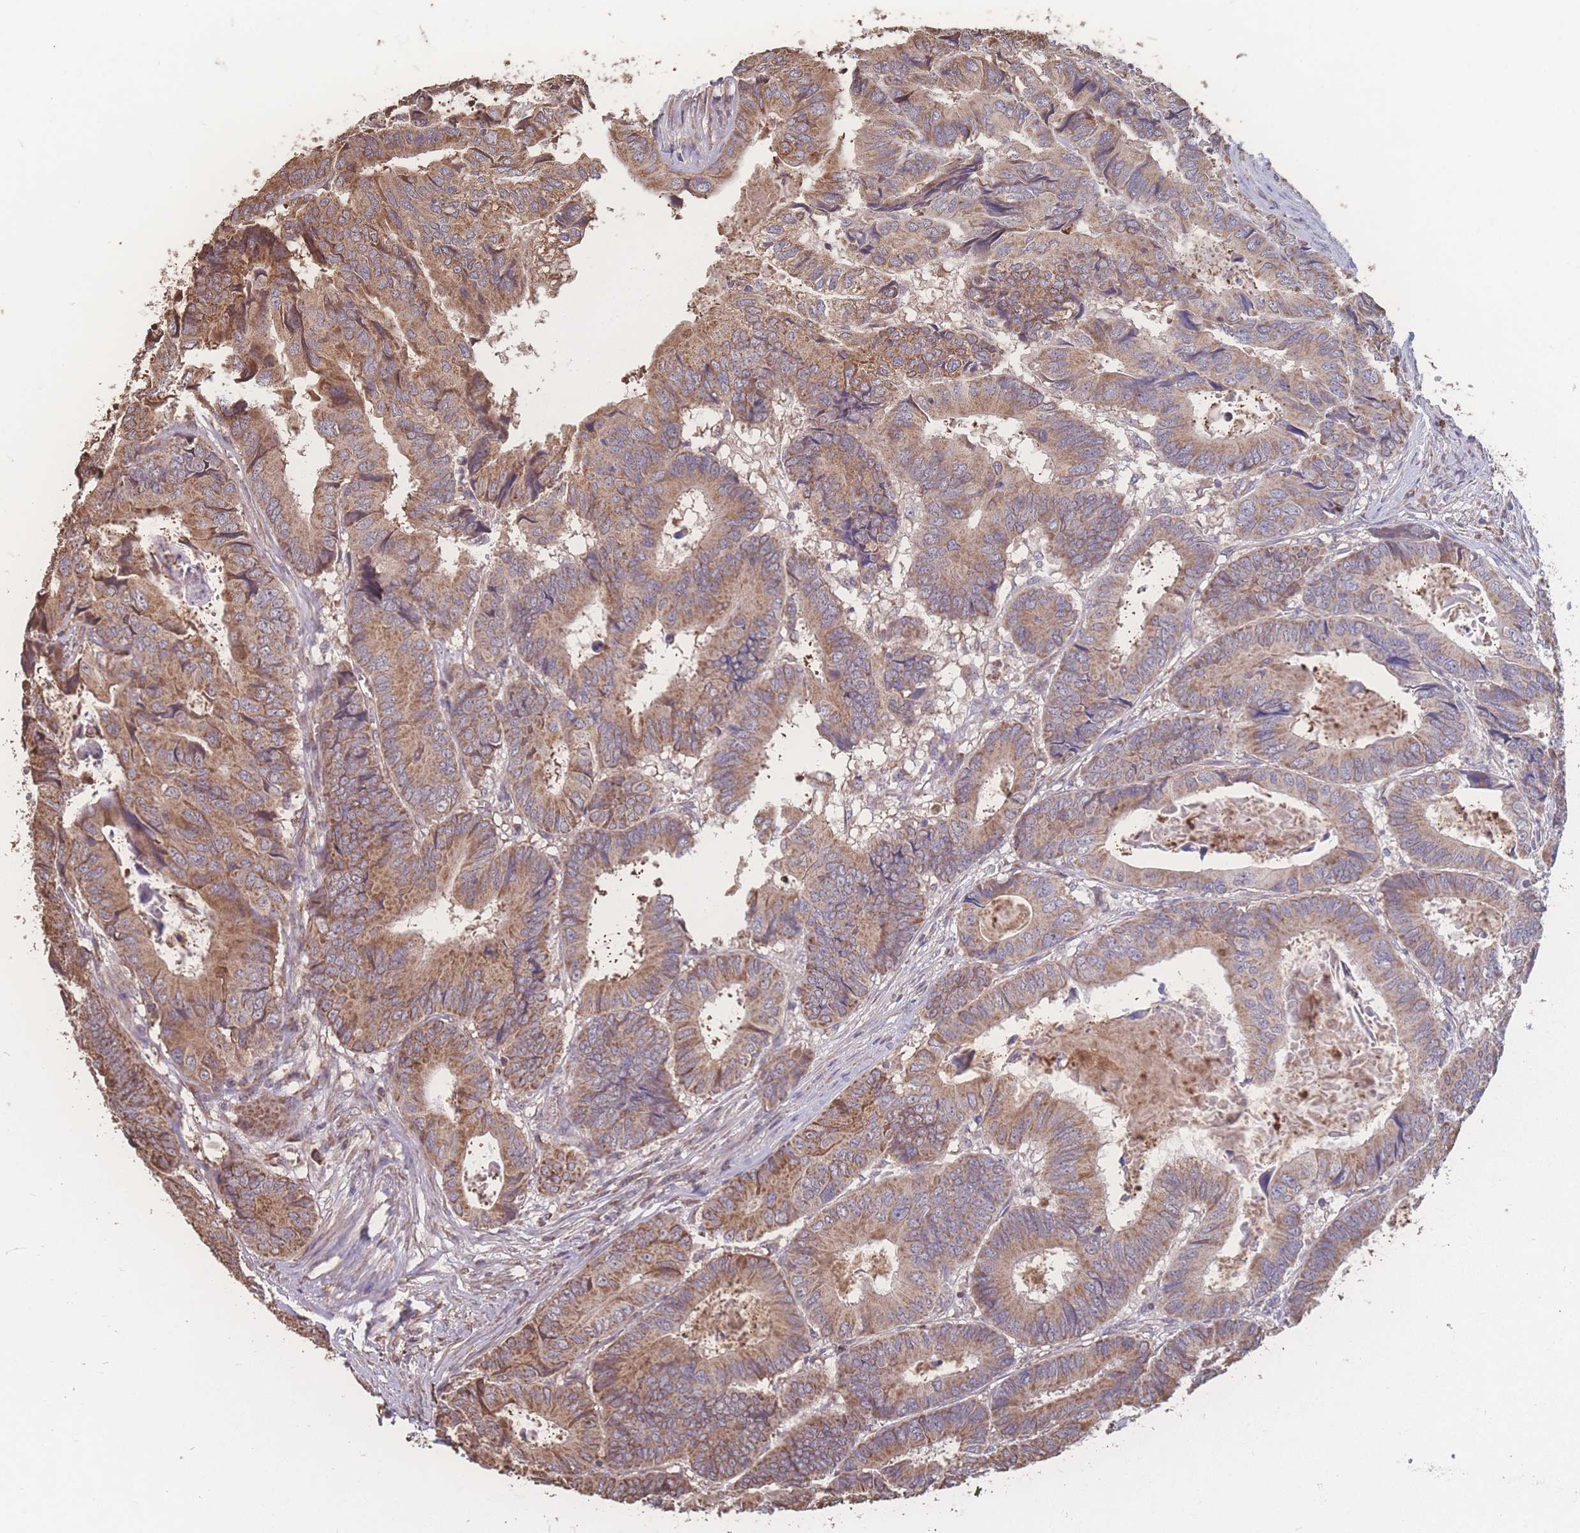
{"staining": {"intensity": "moderate", "quantity": ">75%", "location": "cytoplasmic/membranous"}, "tissue": "colorectal cancer", "cell_type": "Tumor cells", "image_type": "cancer", "snomed": [{"axis": "morphology", "description": "Adenocarcinoma, NOS"}, {"axis": "topography", "description": "Colon"}], "caption": "Immunohistochemical staining of colorectal cancer reveals medium levels of moderate cytoplasmic/membranous staining in approximately >75% of tumor cells. The staining was performed using DAB (3,3'-diaminobenzidine), with brown indicating positive protein expression. Nuclei are stained blue with hematoxylin.", "gene": "SGSM3", "patient": {"sex": "male", "age": 85}}